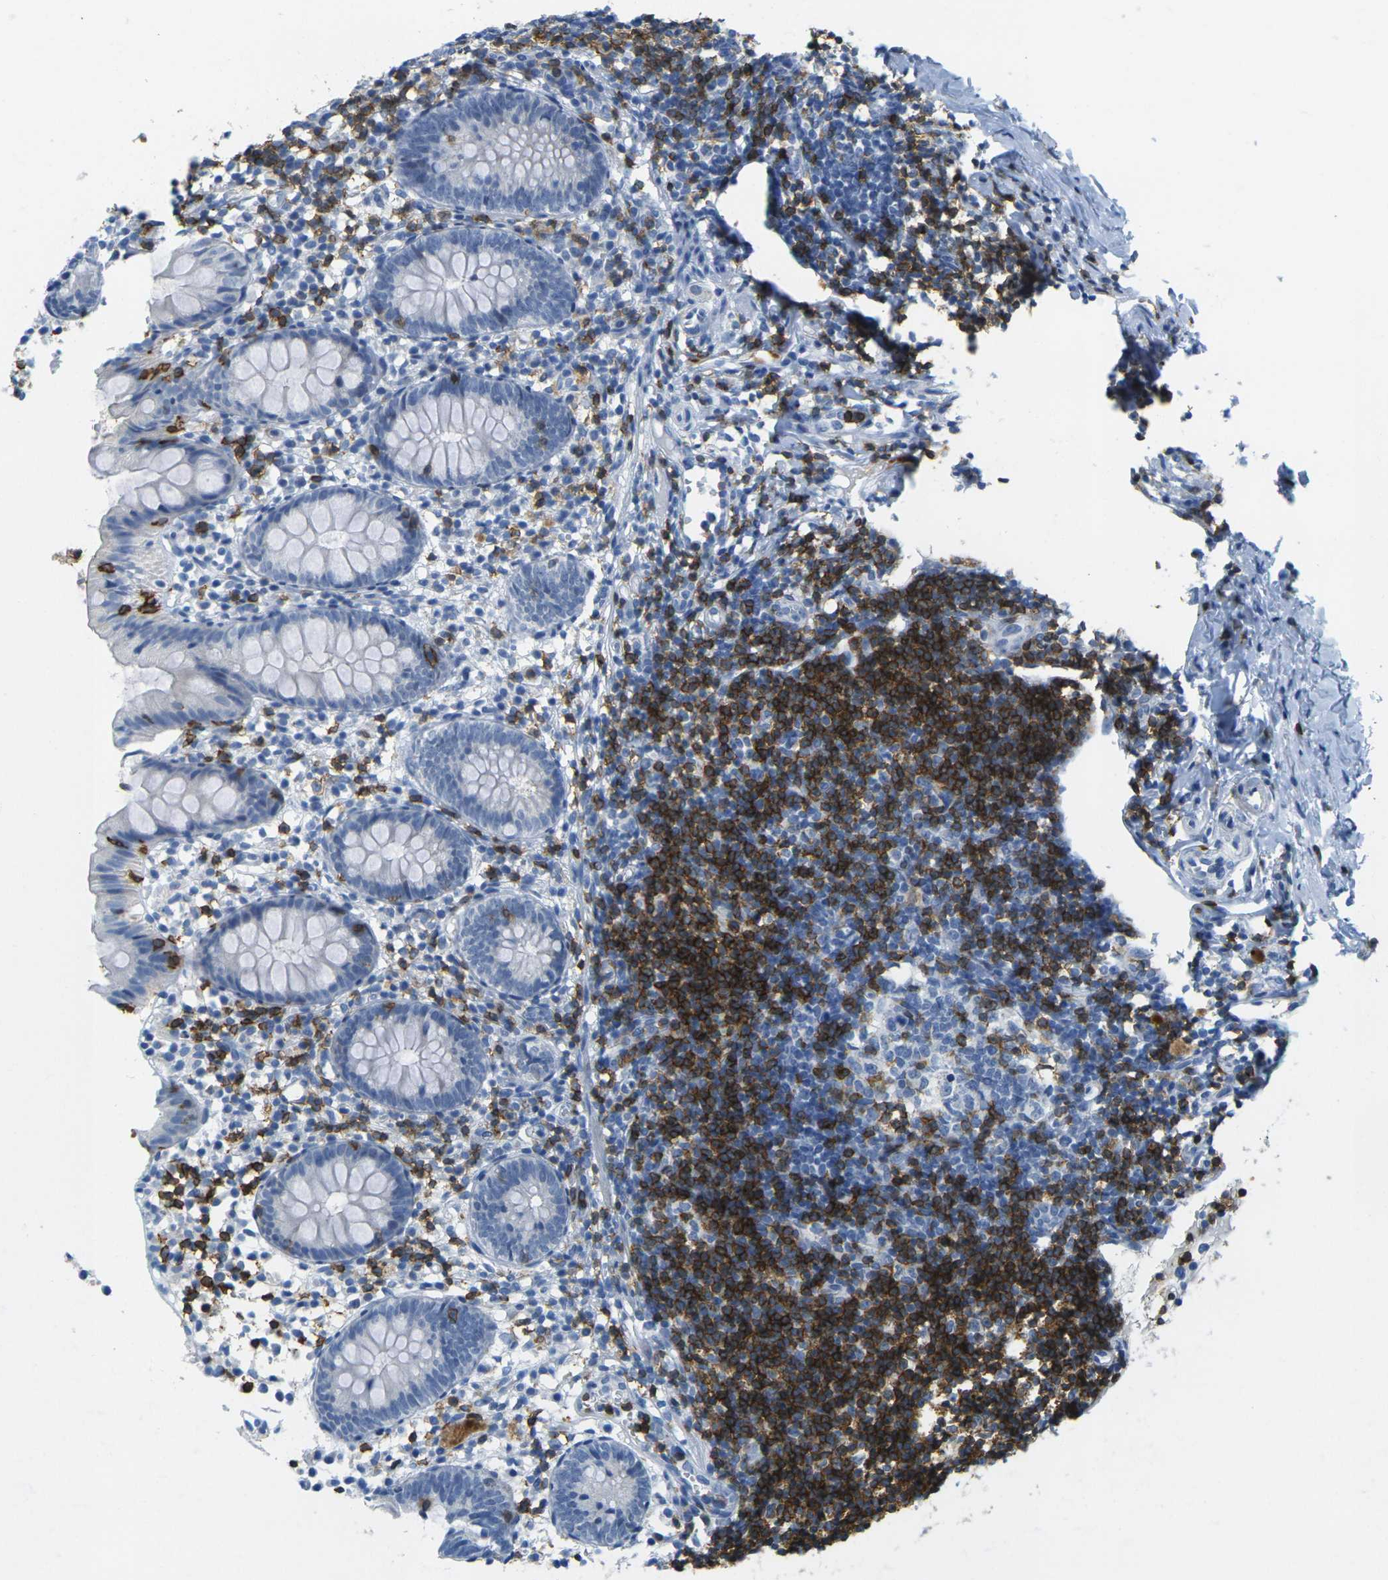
{"staining": {"intensity": "negative", "quantity": "none", "location": "none"}, "tissue": "appendix", "cell_type": "Glandular cells", "image_type": "normal", "snomed": [{"axis": "morphology", "description": "Normal tissue, NOS"}, {"axis": "topography", "description": "Appendix"}], "caption": "There is no significant positivity in glandular cells of appendix. The staining is performed using DAB (3,3'-diaminobenzidine) brown chromogen with nuclei counter-stained in using hematoxylin.", "gene": "CD3D", "patient": {"sex": "female", "age": 20}}